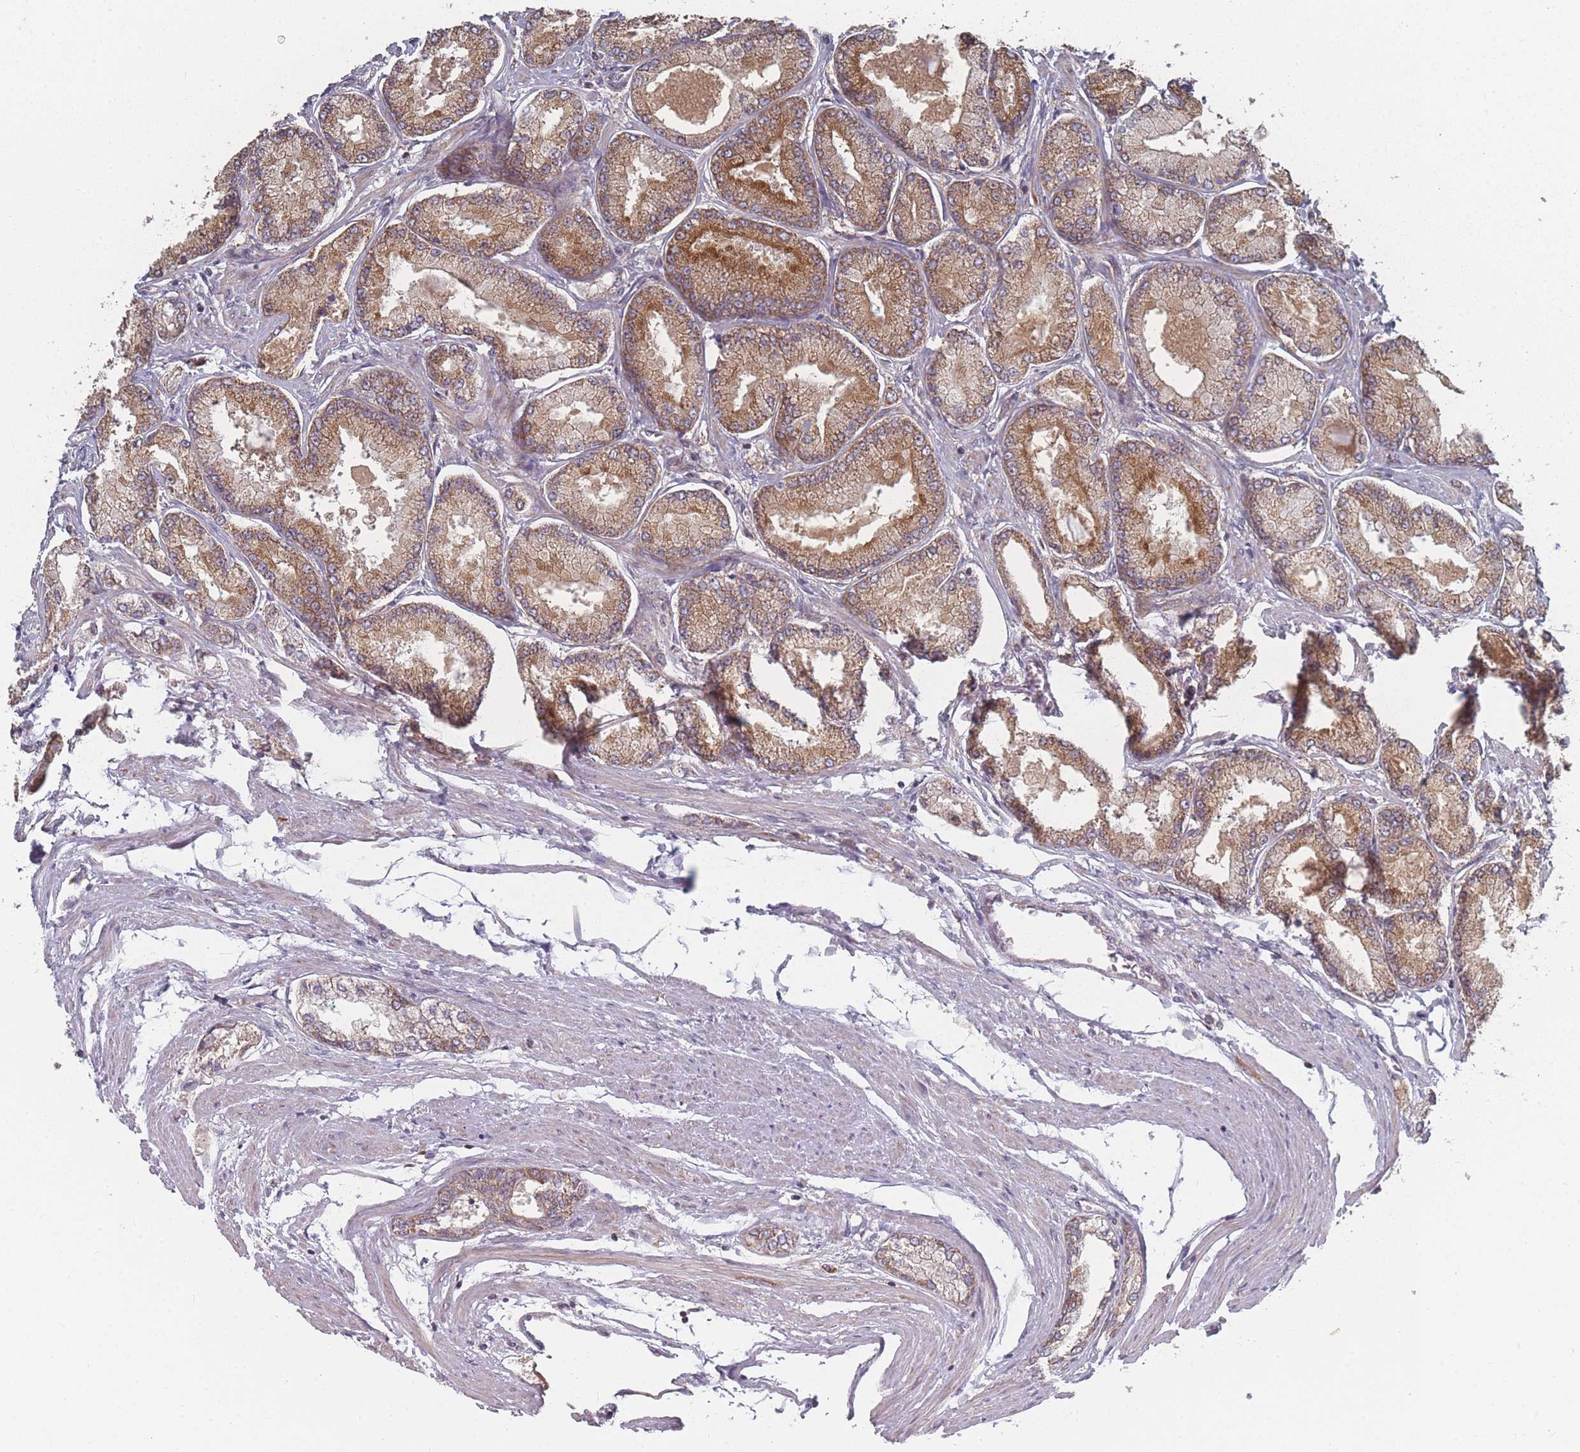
{"staining": {"intensity": "moderate", "quantity": ">75%", "location": "cytoplasmic/membranous"}, "tissue": "prostate cancer", "cell_type": "Tumor cells", "image_type": "cancer", "snomed": [{"axis": "morphology", "description": "Adenocarcinoma, Low grade"}, {"axis": "topography", "description": "Prostate"}], "caption": "The micrograph reveals a brown stain indicating the presence of a protein in the cytoplasmic/membranous of tumor cells in prostate adenocarcinoma (low-grade).", "gene": "PSMB3", "patient": {"sex": "male", "age": 74}}